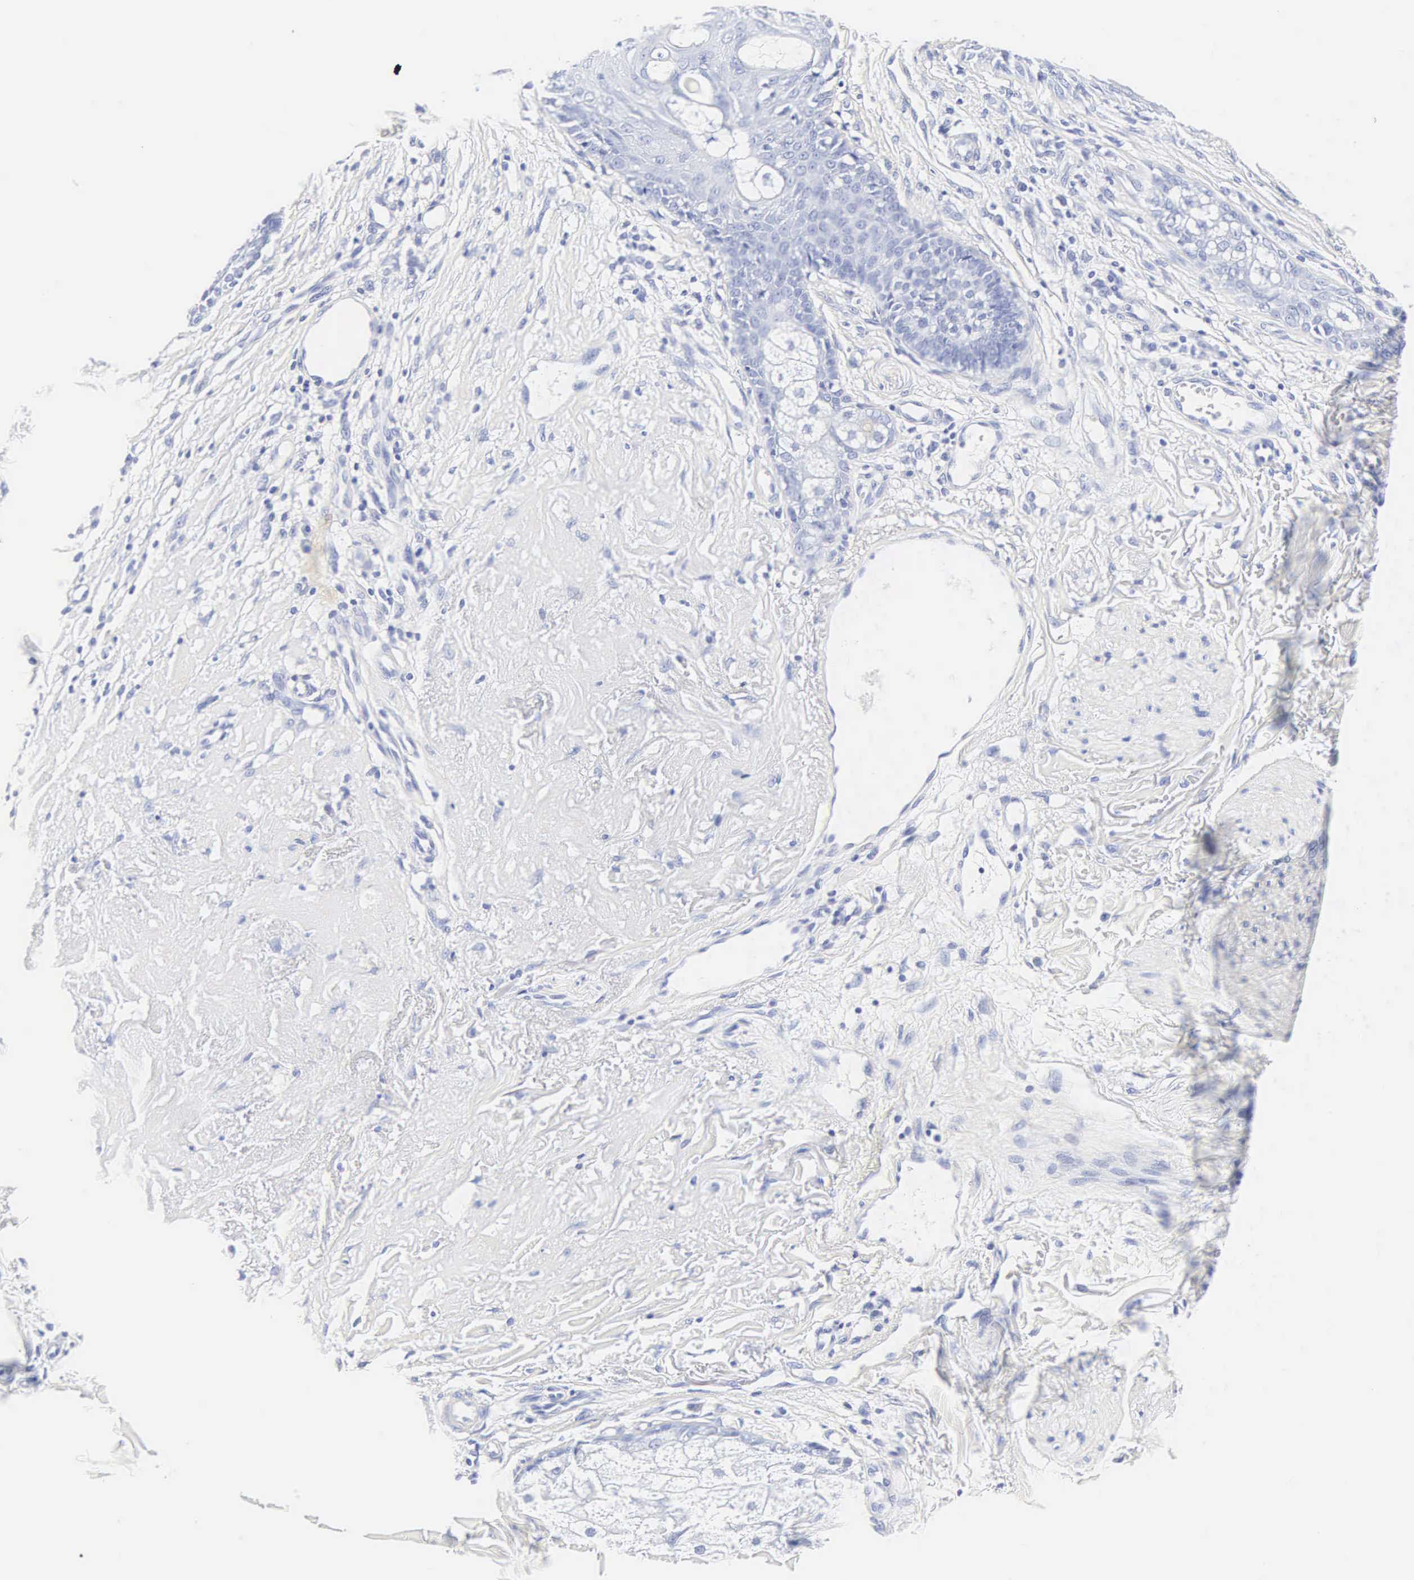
{"staining": {"intensity": "negative", "quantity": "none", "location": "none"}, "tissue": "skin cancer", "cell_type": "Tumor cells", "image_type": "cancer", "snomed": [{"axis": "morphology", "description": "Squamous cell carcinoma, NOS"}, {"axis": "topography", "description": "Skin"}], "caption": "An immunohistochemistry (IHC) histopathology image of skin cancer is shown. There is no staining in tumor cells of skin cancer. Brightfield microscopy of IHC stained with DAB (3,3'-diaminobenzidine) (brown) and hematoxylin (blue), captured at high magnification.", "gene": "INS", "patient": {"sex": "male", "age": 77}}